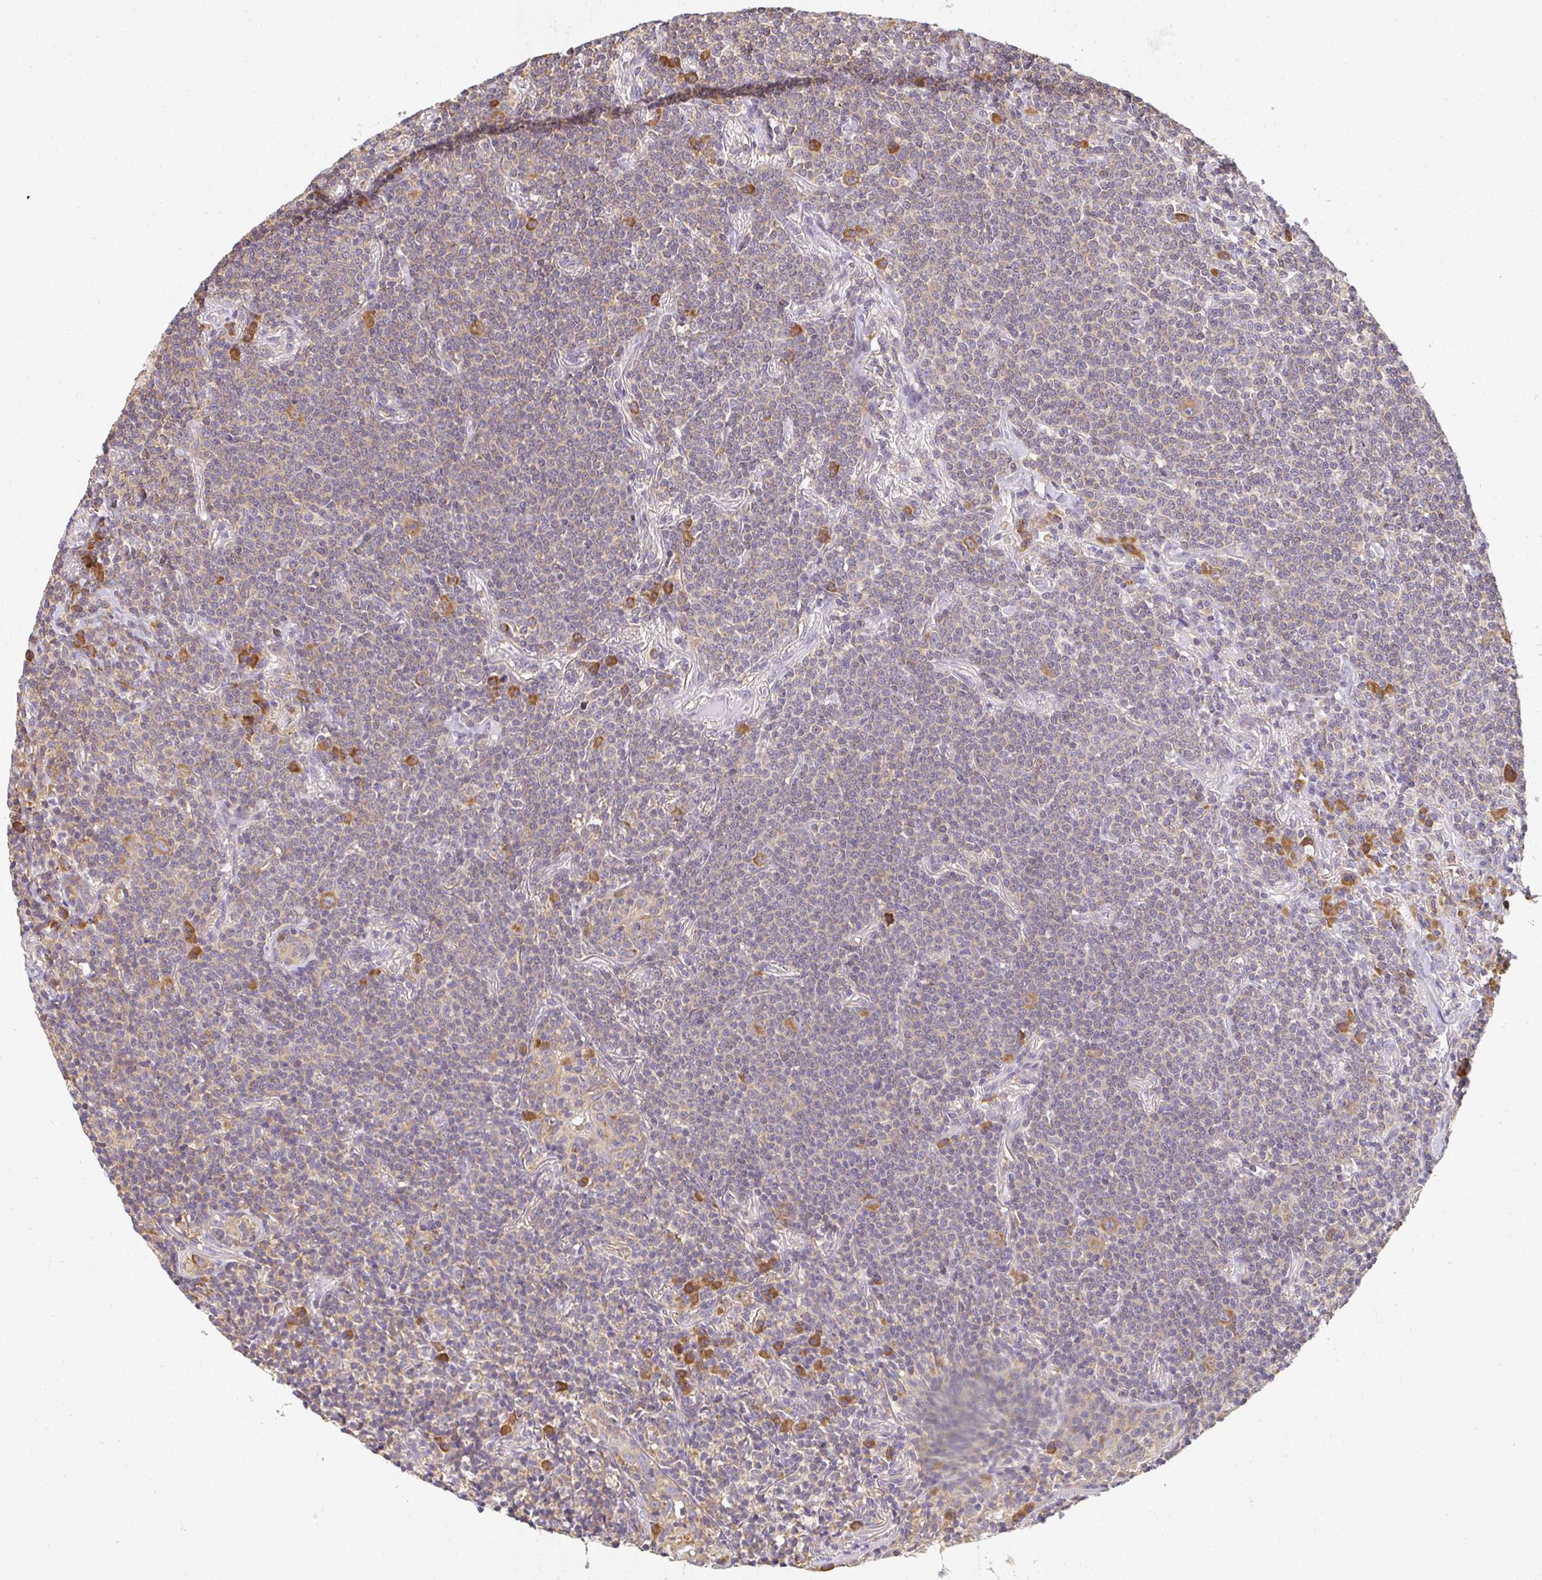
{"staining": {"intensity": "negative", "quantity": "none", "location": "none"}, "tissue": "lymphoma", "cell_type": "Tumor cells", "image_type": "cancer", "snomed": [{"axis": "morphology", "description": "Malignant lymphoma, non-Hodgkin's type, Low grade"}, {"axis": "topography", "description": "Lung"}], "caption": "Protein analysis of malignant lymphoma, non-Hodgkin's type (low-grade) shows no significant expression in tumor cells.", "gene": "SLC35B3", "patient": {"sex": "female", "age": 71}}